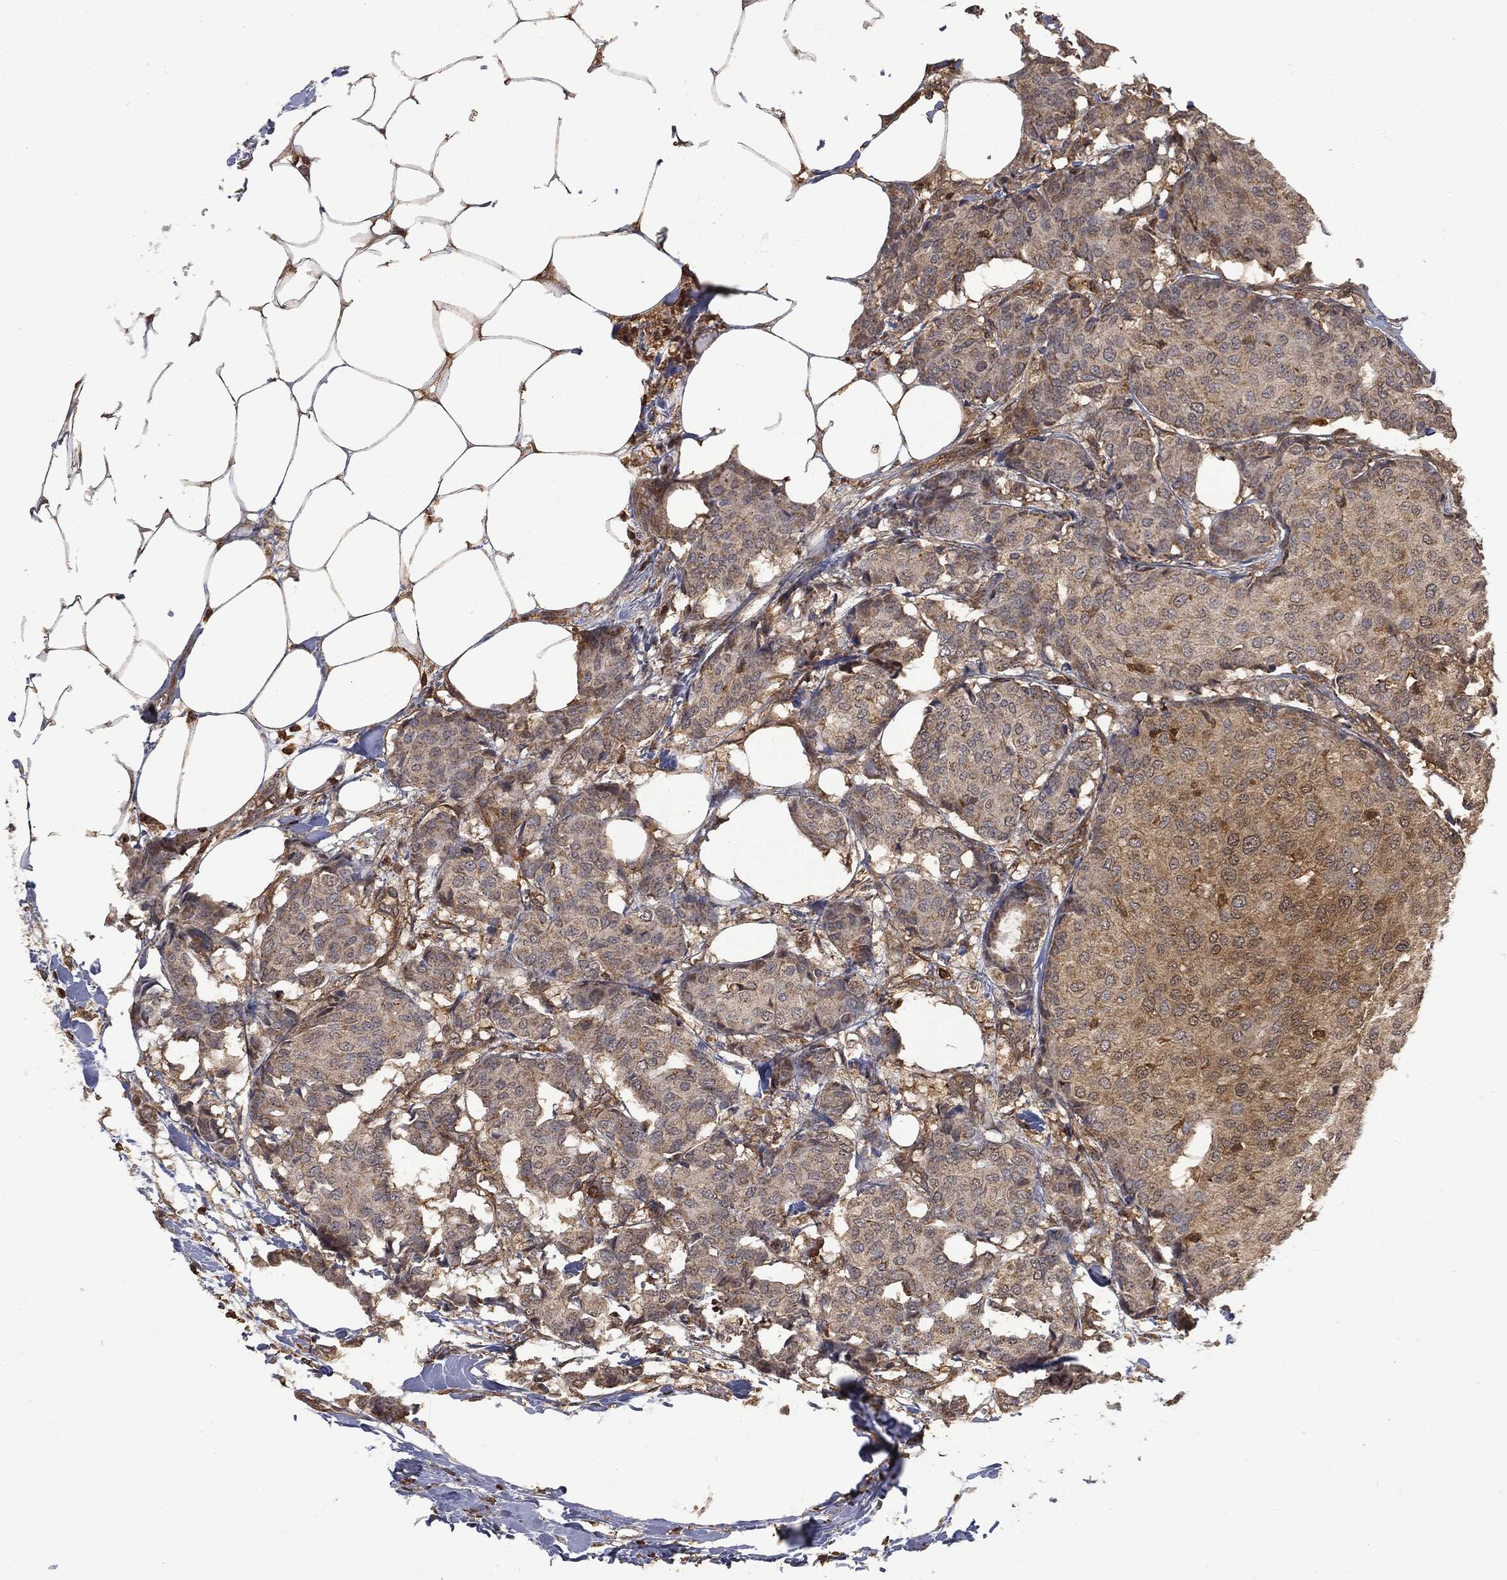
{"staining": {"intensity": "moderate", "quantity": "25%-75%", "location": "cytoplasmic/membranous"}, "tissue": "breast cancer", "cell_type": "Tumor cells", "image_type": "cancer", "snomed": [{"axis": "morphology", "description": "Duct carcinoma"}, {"axis": "topography", "description": "Breast"}], "caption": "Breast cancer was stained to show a protein in brown. There is medium levels of moderate cytoplasmic/membranous expression in approximately 25%-75% of tumor cells. The staining was performed using DAB, with brown indicating positive protein expression. Nuclei are stained blue with hematoxylin.", "gene": "PSMB10", "patient": {"sex": "female", "age": 75}}